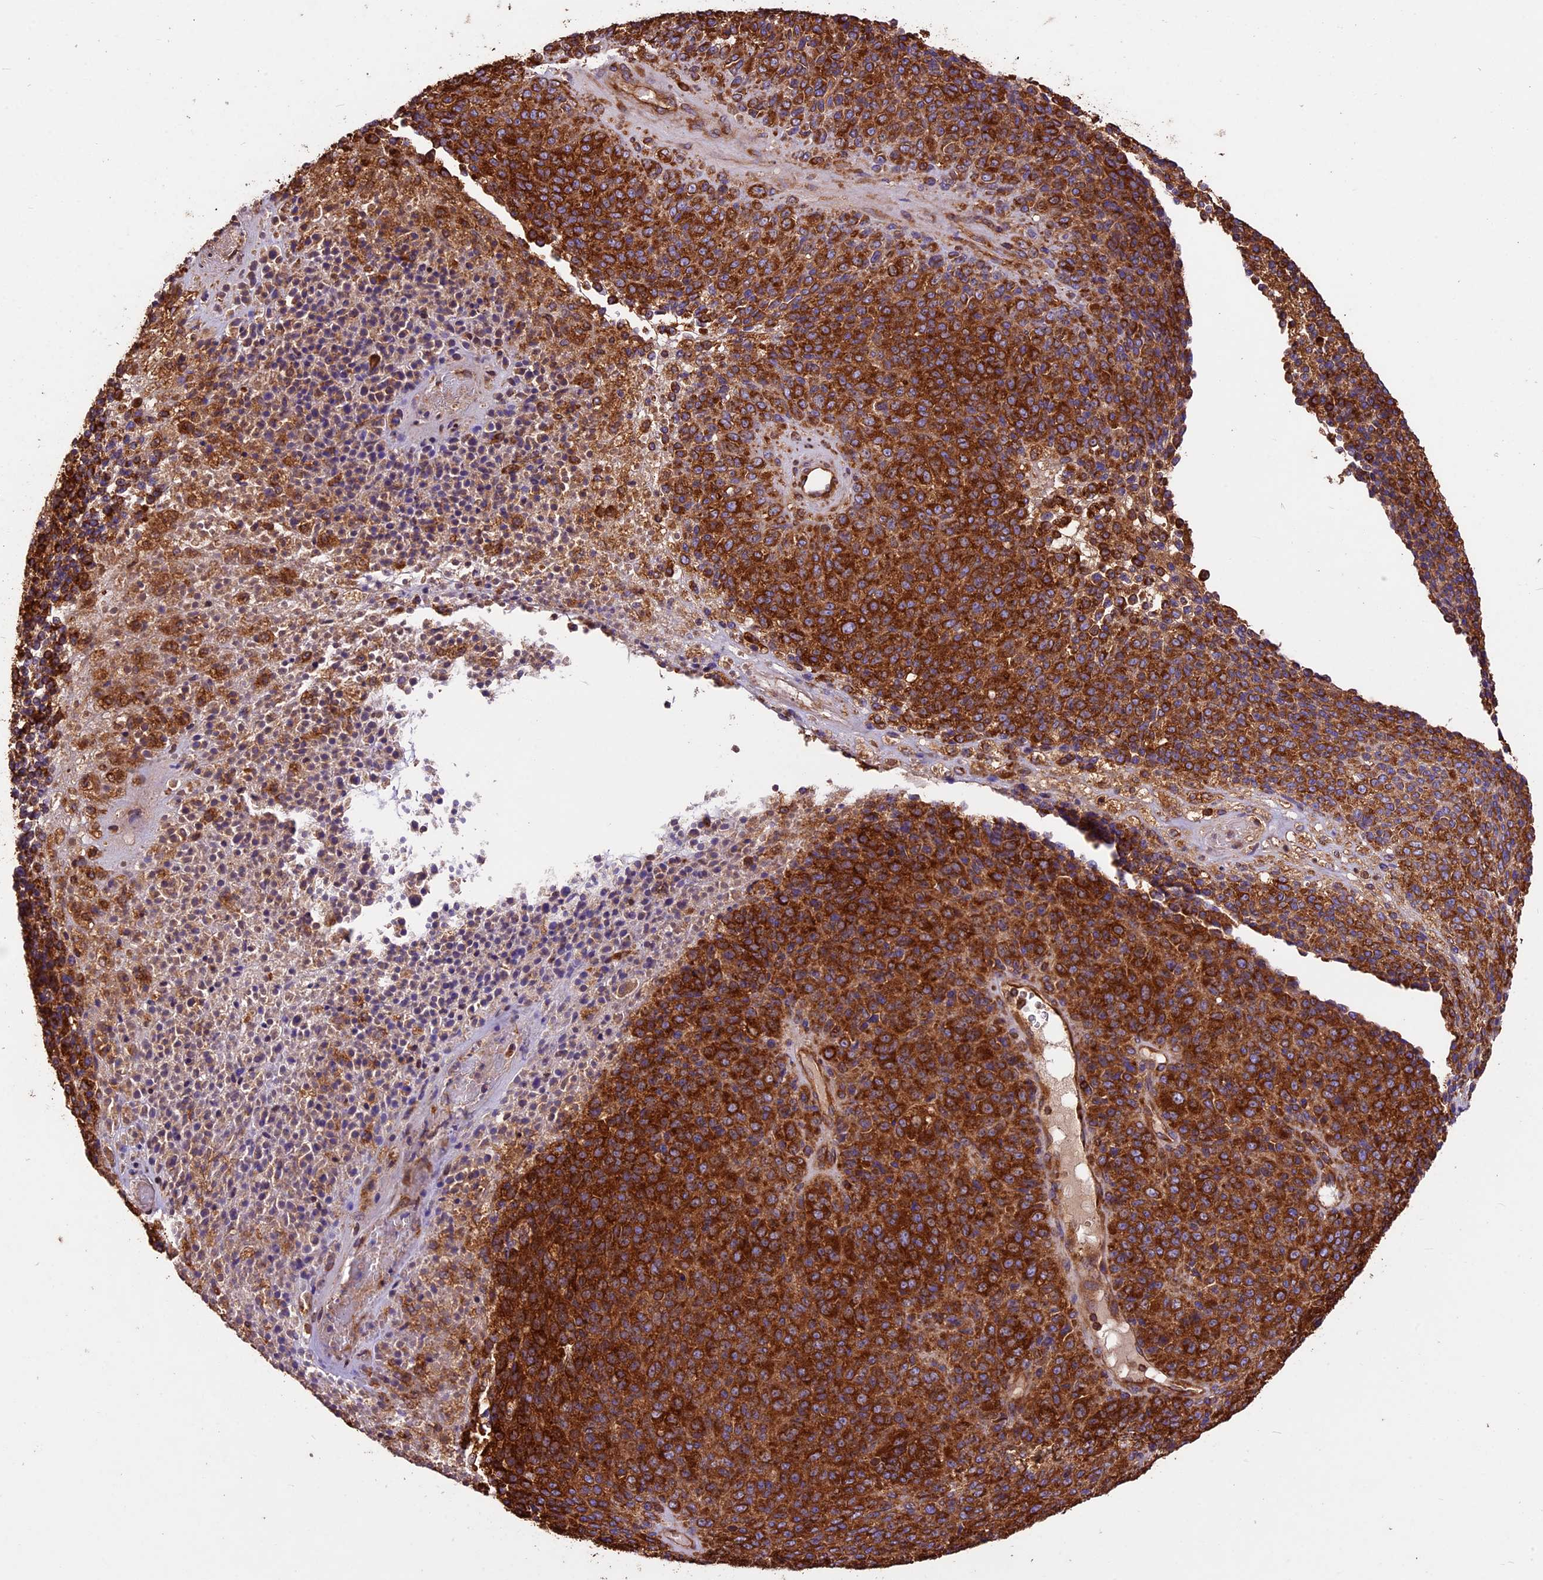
{"staining": {"intensity": "strong", "quantity": ">75%", "location": "cytoplasmic/membranous"}, "tissue": "melanoma", "cell_type": "Tumor cells", "image_type": "cancer", "snomed": [{"axis": "morphology", "description": "Malignant melanoma, Metastatic site"}, {"axis": "topography", "description": "Brain"}], "caption": "Human malignant melanoma (metastatic site) stained with a brown dye shows strong cytoplasmic/membranous positive staining in about >75% of tumor cells.", "gene": "KARS1", "patient": {"sex": "female", "age": 56}}